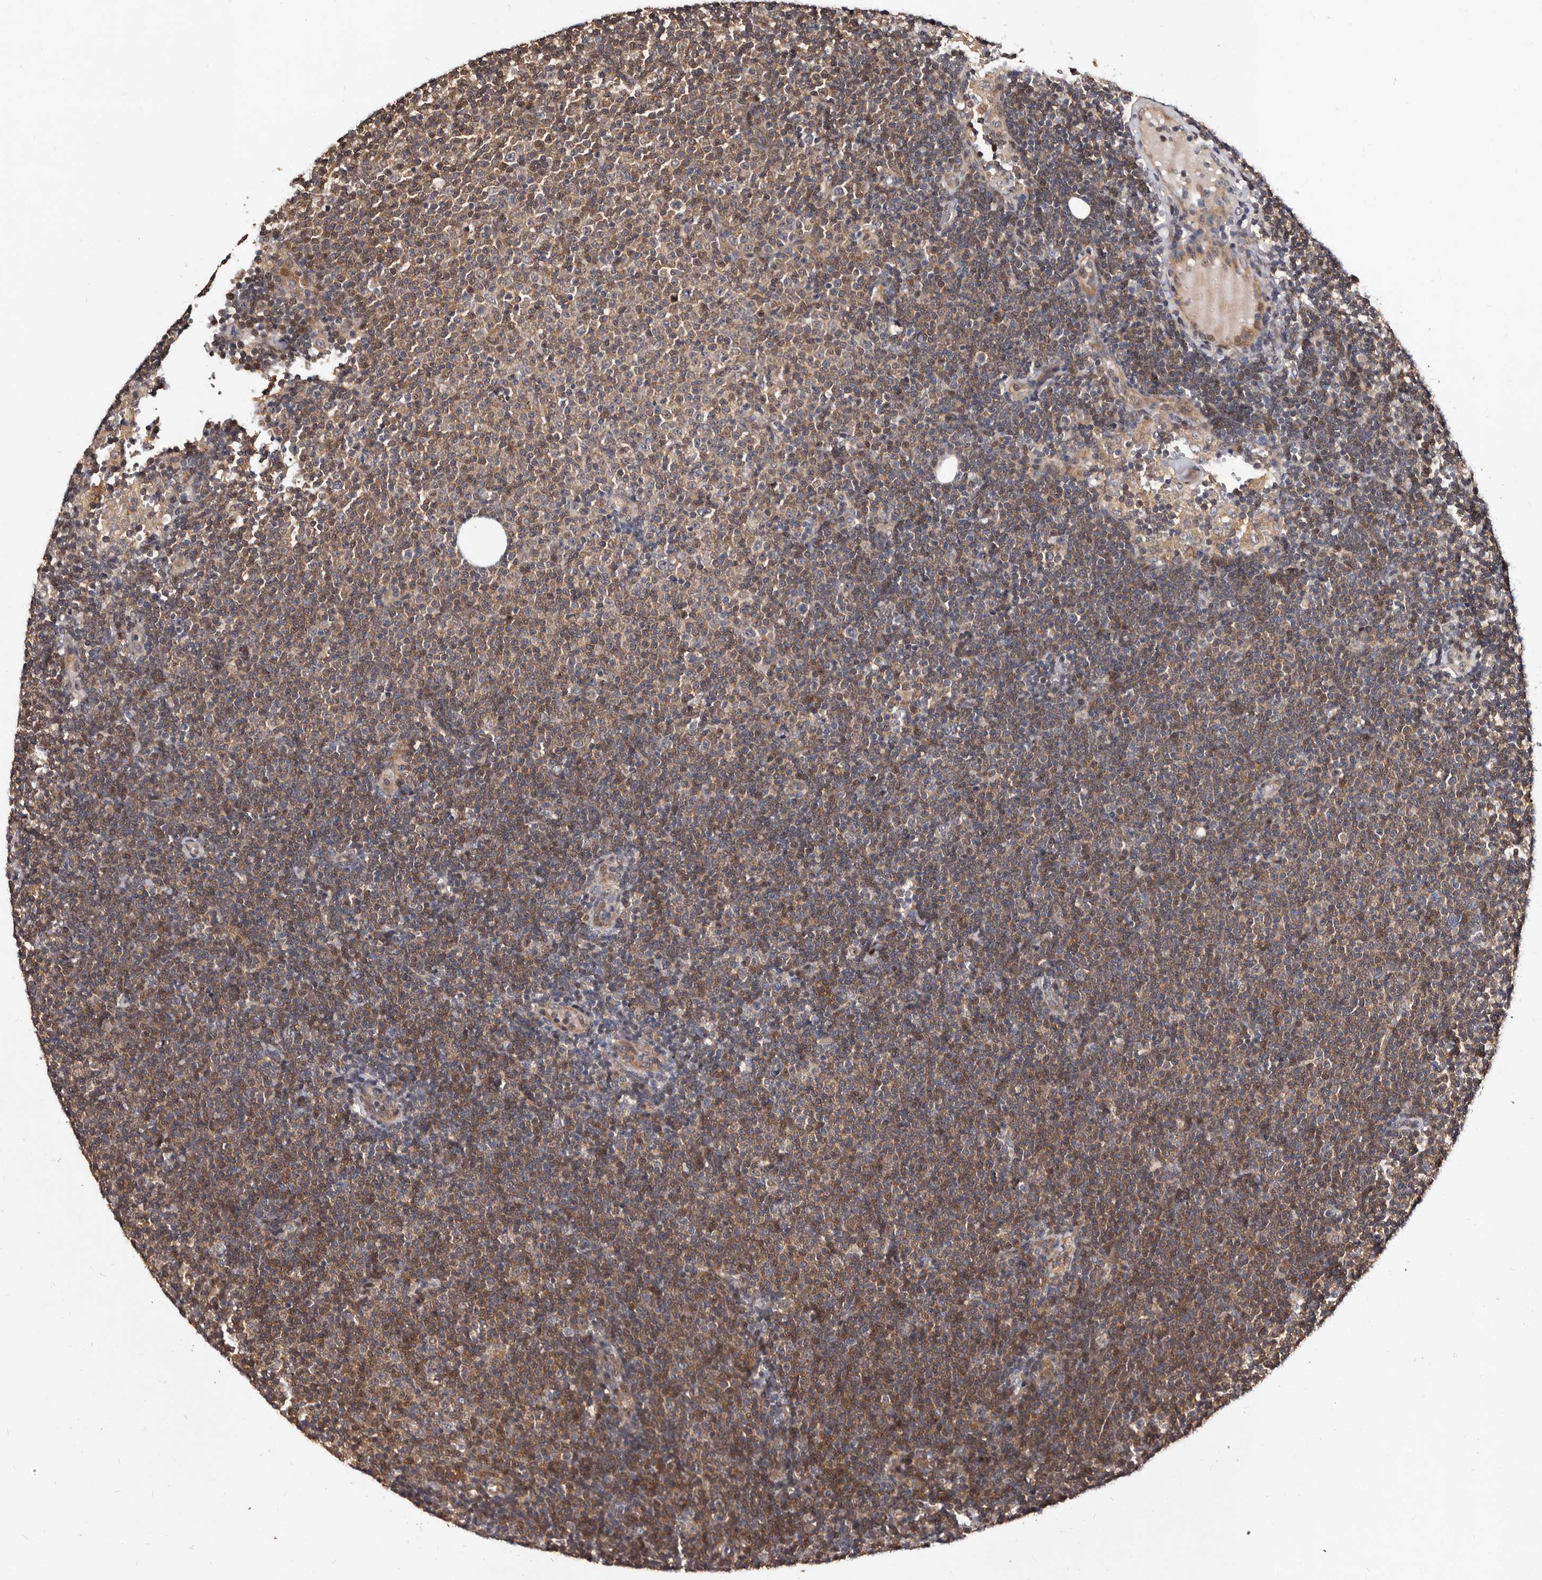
{"staining": {"intensity": "moderate", "quantity": "25%-75%", "location": "cytoplasmic/membranous"}, "tissue": "lymphoma", "cell_type": "Tumor cells", "image_type": "cancer", "snomed": [{"axis": "morphology", "description": "Malignant lymphoma, non-Hodgkin's type, Low grade"}, {"axis": "topography", "description": "Lymph node"}], "caption": "Brown immunohistochemical staining in lymphoma shows moderate cytoplasmic/membranous staining in approximately 25%-75% of tumor cells.", "gene": "MKRN3", "patient": {"sex": "female", "age": 53}}